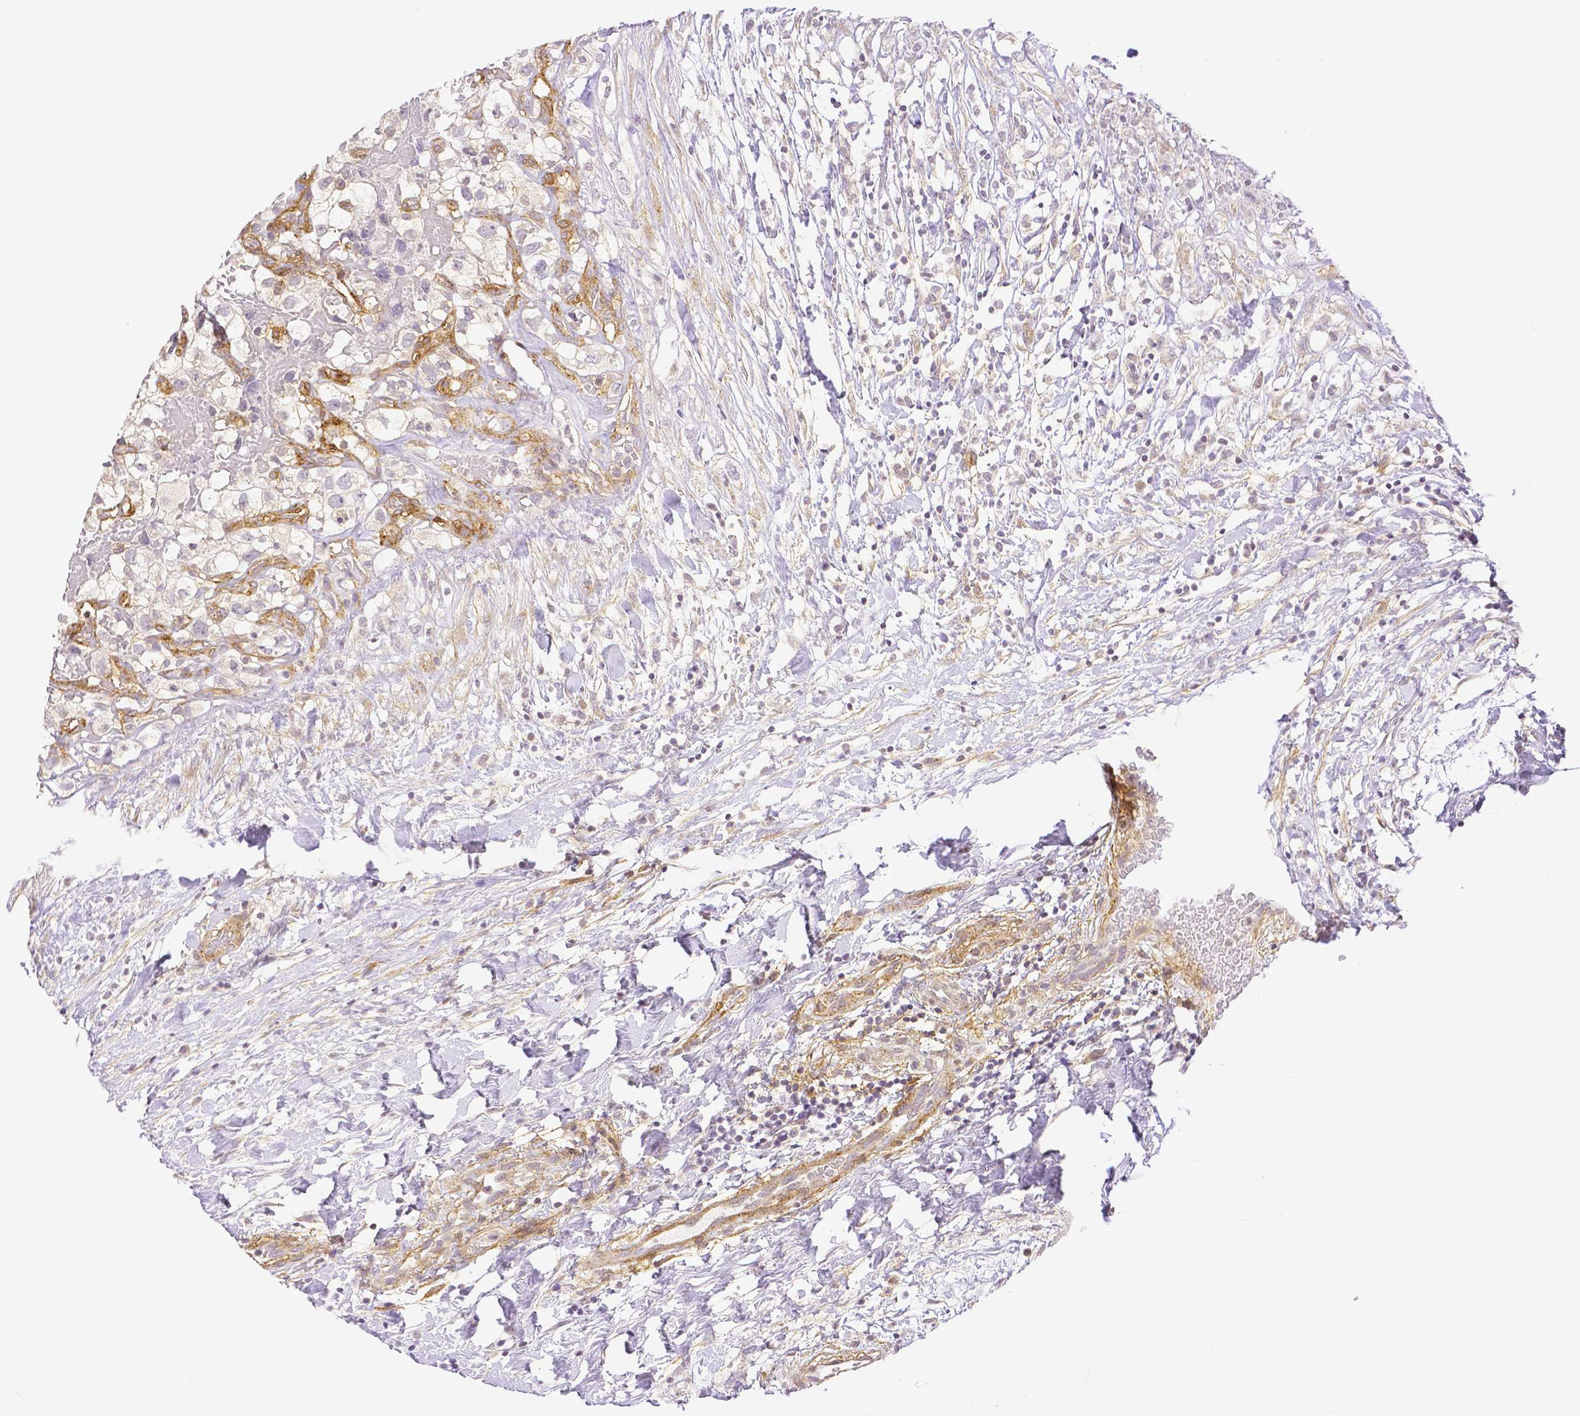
{"staining": {"intensity": "negative", "quantity": "none", "location": "none"}, "tissue": "renal cancer", "cell_type": "Tumor cells", "image_type": "cancer", "snomed": [{"axis": "morphology", "description": "Adenocarcinoma, NOS"}, {"axis": "topography", "description": "Kidney"}], "caption": "Renal adenocarcinoma stained for a protein using IHC exhibits no expression tumor cells.", "gene": "THY1", "patient": {"sex": "male", "age": 59}}